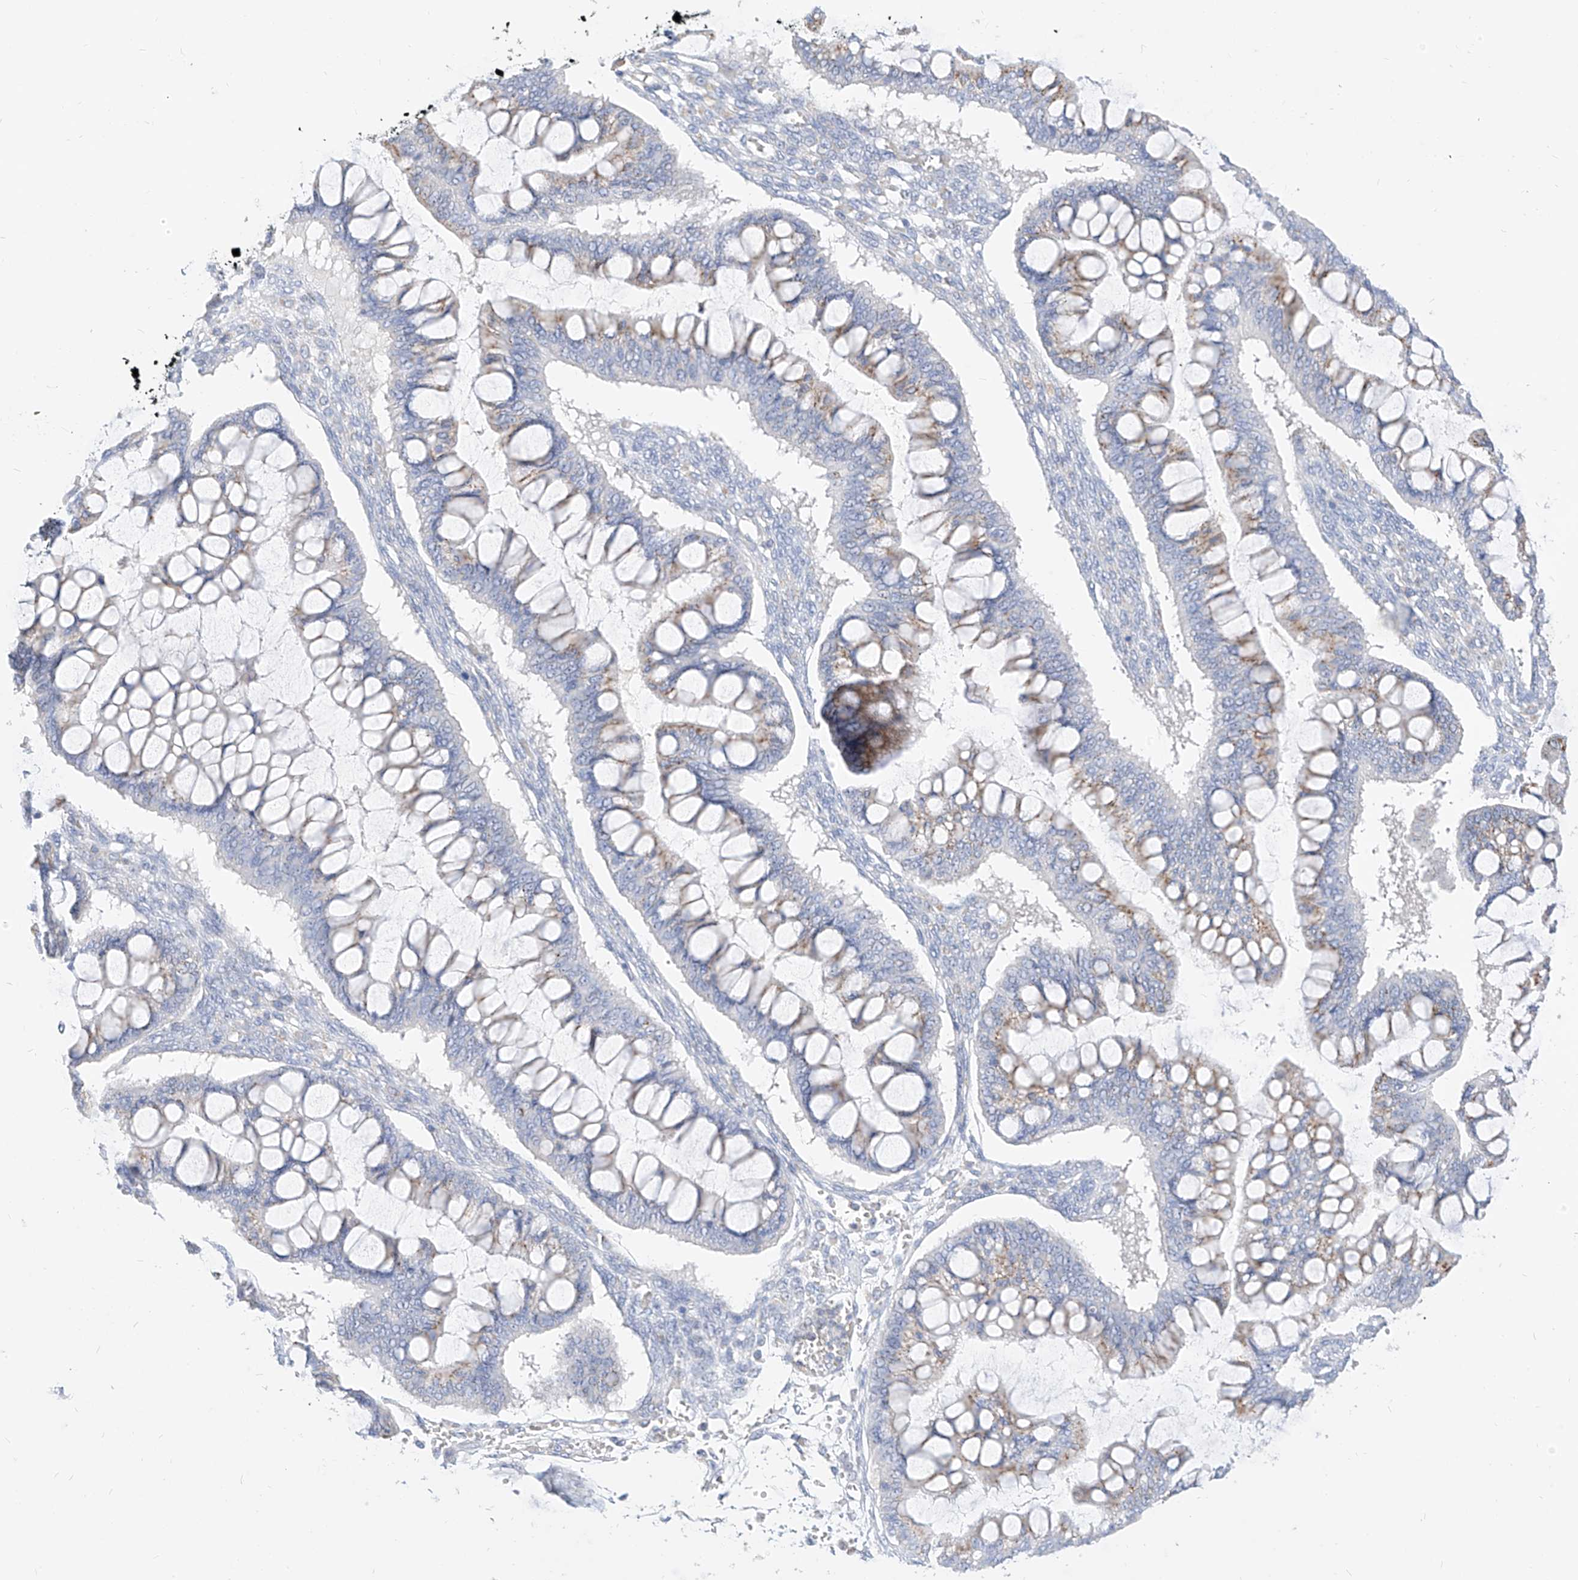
{"staining": {"intensity": "weak", "quantity": "25%-75%", "location": "cytoplasmic/membranous"}, "tissue": "ovarian cancer", "cell_type": "Tumor cells", "image_type": "cancer", "snomed": [{"axis": "morphology", "description": "Cystadenocarcinoma, mucinous, NOS"}, {"axis": "topography", "description": "Ovary"}], "caption": "Human mucinous cystadenocarcinoma (ovarian) stained with a protein marker reveals weak staining in tumor cells.", "gene": "RASA2", "patient": {"sex": "female", "age": 73}}